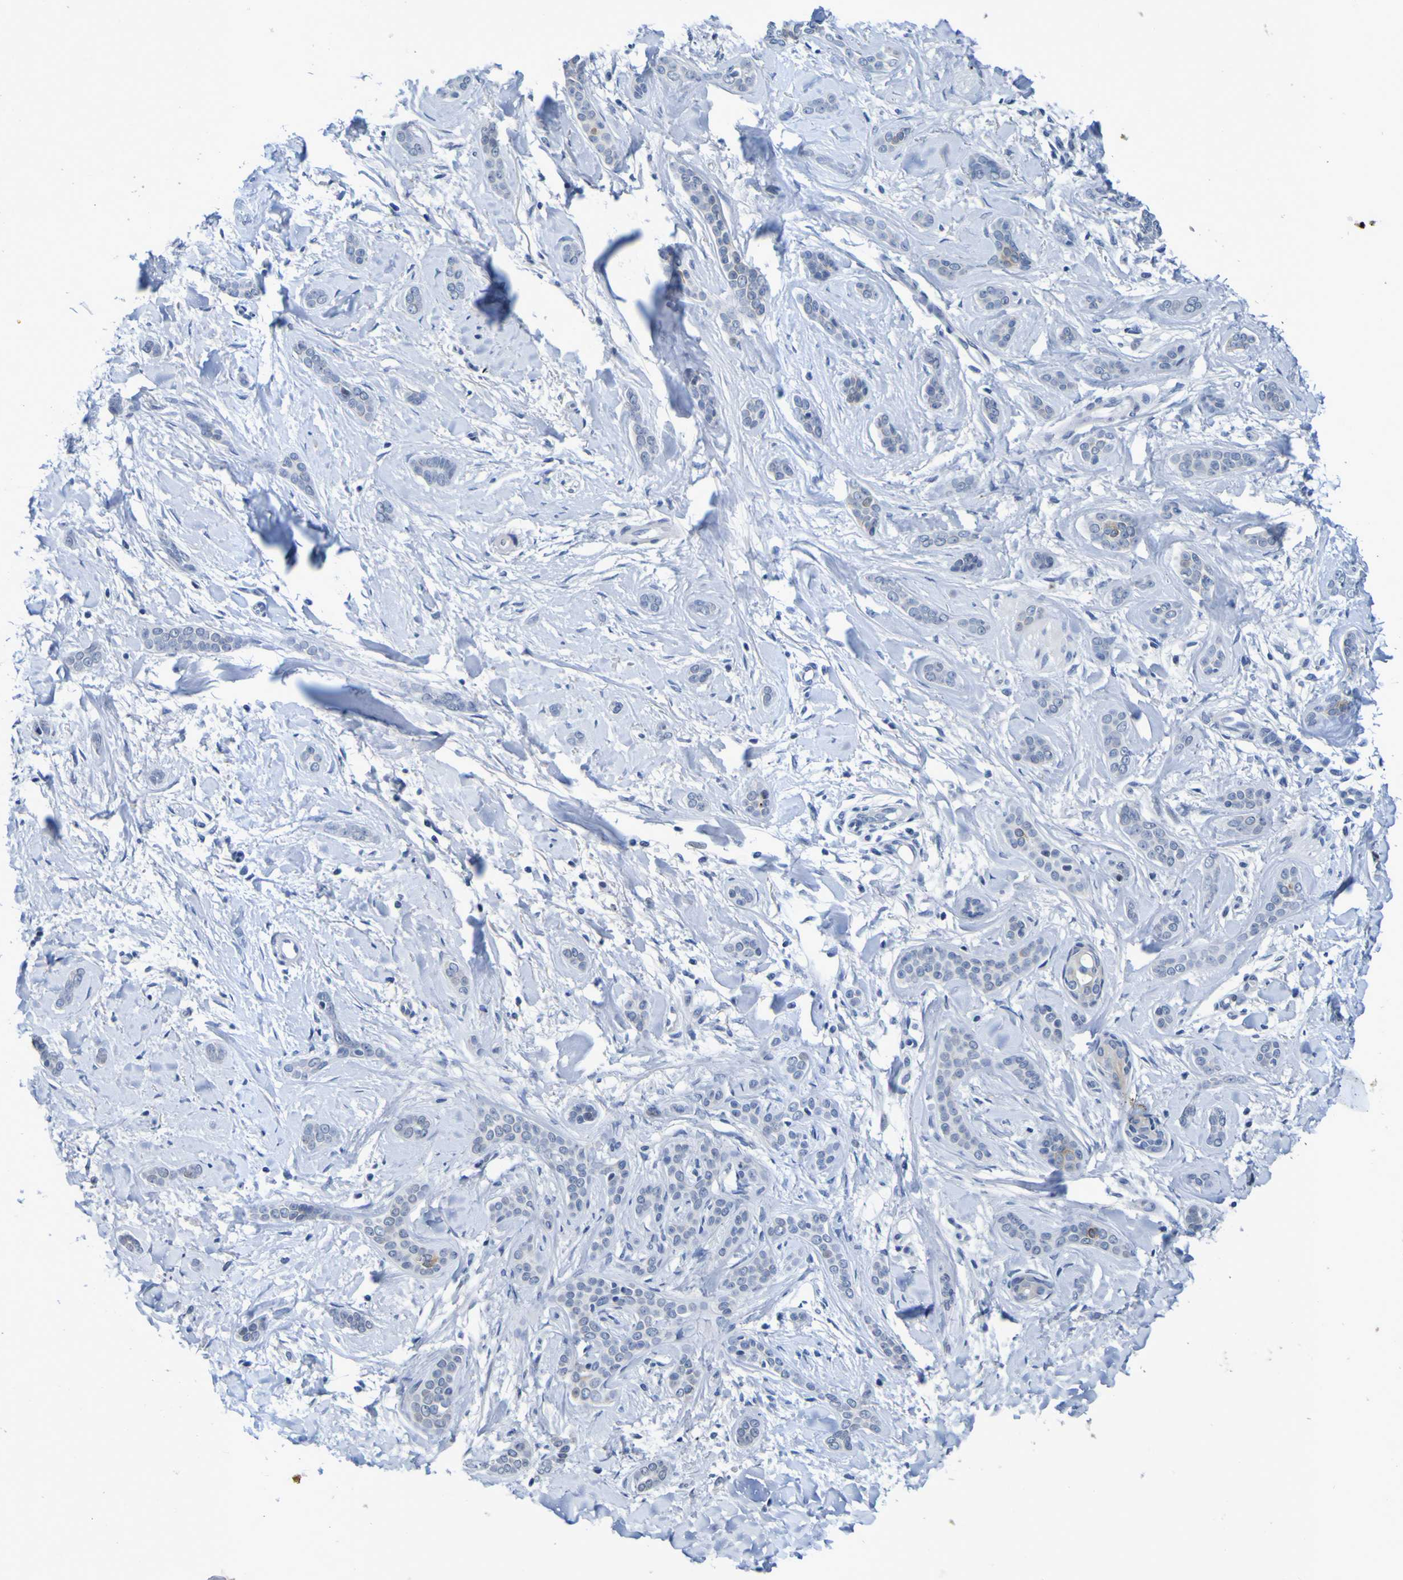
{"staining": {"intensity": "moderate", "quantity": "<25%", "location": "cytoplasmic/membranous"}, "tissue": "skin cancer", "cell_type": "Tumor cells", "image_type": "cancer", "snomed": [{"axis": "morphology", "description": "Basal cell carcinoma"}, {"axis": "morphology", "description": "Adnexal tumor, benign"}, {"axis": "topography", "description": "Skin"}], "caption": "There is low levels of moderate cytoplasmic/membranous expression in tumor cells of skin cancer, as demonstrated by immunohistochemical staining (brown color).", "gene": "VMA21", "patient": {"sex": "female", "age": 42}}